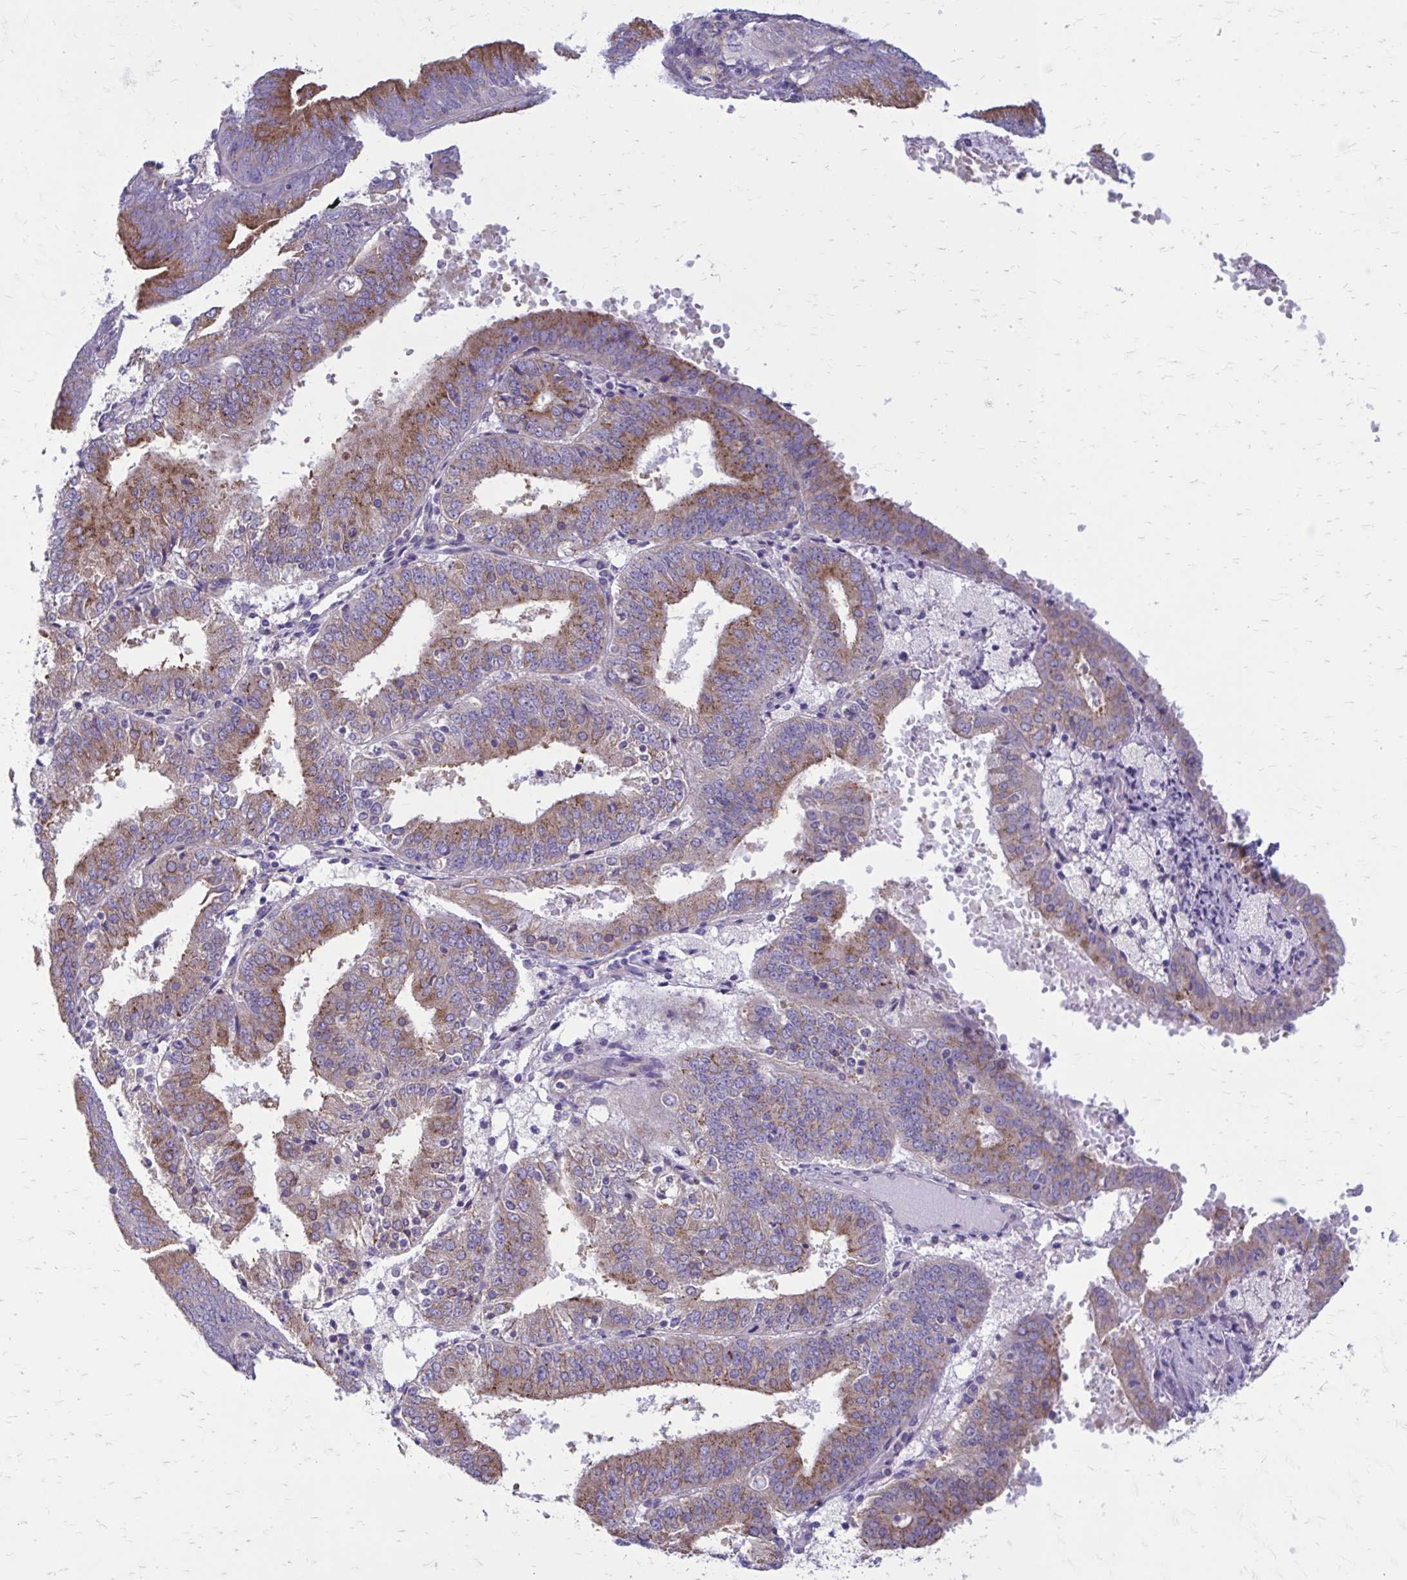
{"staining": {"intensity": "moderate", "quantity": "25%-75%", "location": "cytoplasmic/membranous"}, "tissue": "endometrial cancer", "cell_type": "Tumor cells", "image_type": "cancer", "snomed": [{"axis": "morphology", "description": "Adenocarcinoma, NOS"}, {"axis": "topography", "description": "Endometrium"}], "caption": "Endometrial cancer was stained to show a protein in brown. There is medium levels of moderate cytoplasmic/membranous staining in about 25%-75% of tumor cells. (DAB (3,3'-diaminobenzidine) IHC, brown staining for protein, blue staining for nuclei).", "gene": "CLTA", "patient": {"sex": "female", "age": 63}}